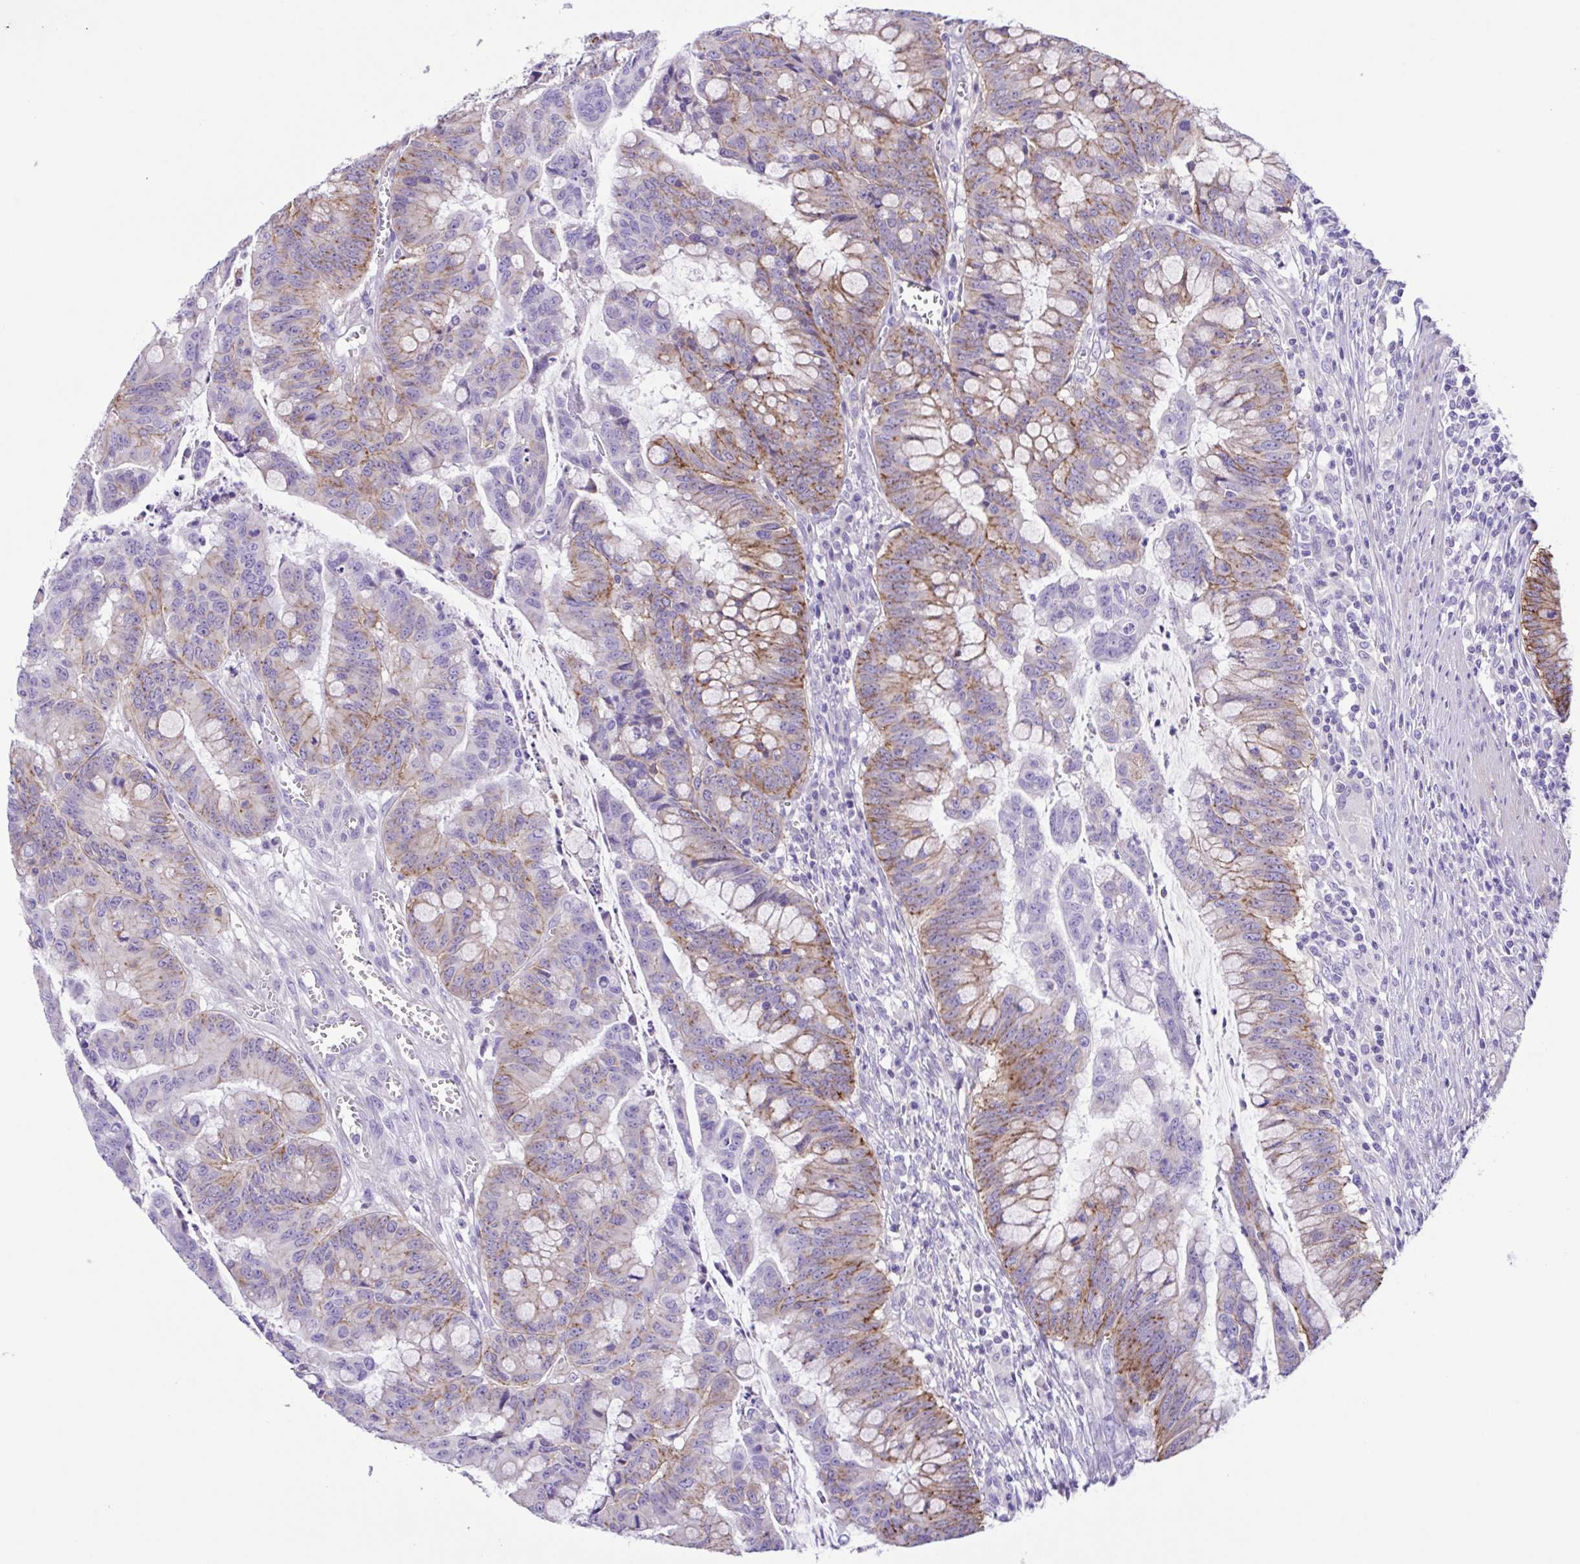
{"staining": {"intensity": "moderate", "quantity": "25%-75%", "location": "cytoplasmic/membranous"}, "tissue": "colorectal cancer", "cell_type": "Tumor cells", "image_type": "cancer", "snomed": [{"axis": "morphology", "description": "Adenocarcinoma, NOS"}, {"axis": "topography", "description": "Colon"}], "caption": "Protein staining of colorectal cancer tissue demonstrates moderate cytoplasmic/membranous staining in about 25%-75% of tumor cells. The staining was performed using DAB, with brown indicating positive protein expression. Nuclei are stained blue with hematoxylin.", "gene": "ISM2", "patient": {"sex": "male", "age": 62}}